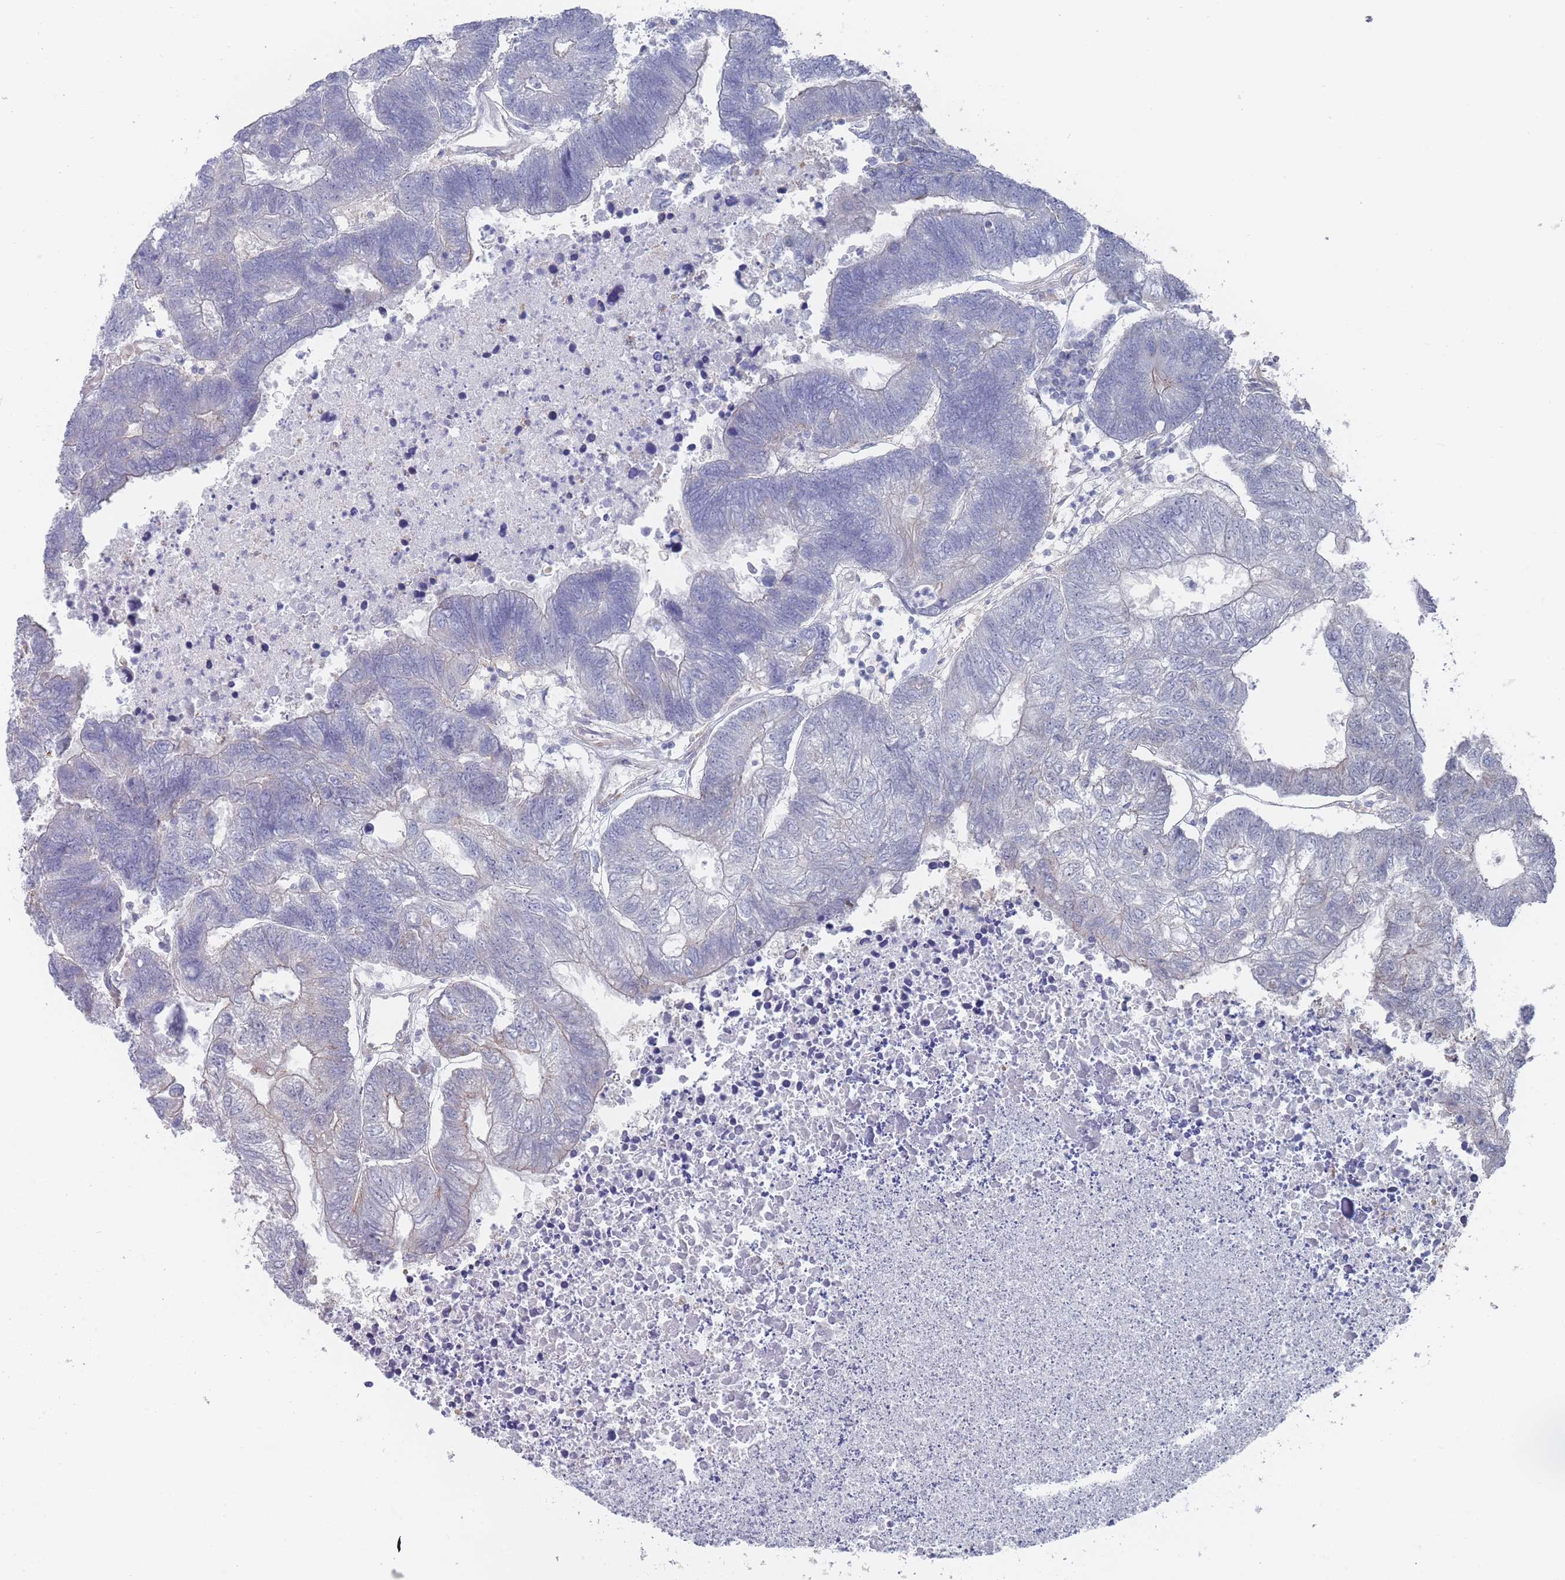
{"staining": {"intensity": "weak", "quantity": "<25%", "location": "cytoplasmic/membranous"}, "tissue": "colorectal cancer", "cell_type": "Tumor cells", "image_type": "cancer", "snomed": [{"axis": "morphology", "description": "Adenocarcinoma, NOS"}, {"axis": "topography", "description": "Colon"}], "caption": "High magnification brightfield microscopy of colorectal adenocarcinoma stained with DAB (3,3'-diaminobenzidine) (brown) and counterstained with hematoxylin (blue): tumor cells show no significant staining.", "gene": "SLC1A6", "patient": {"sex": "female", "age": 48}}